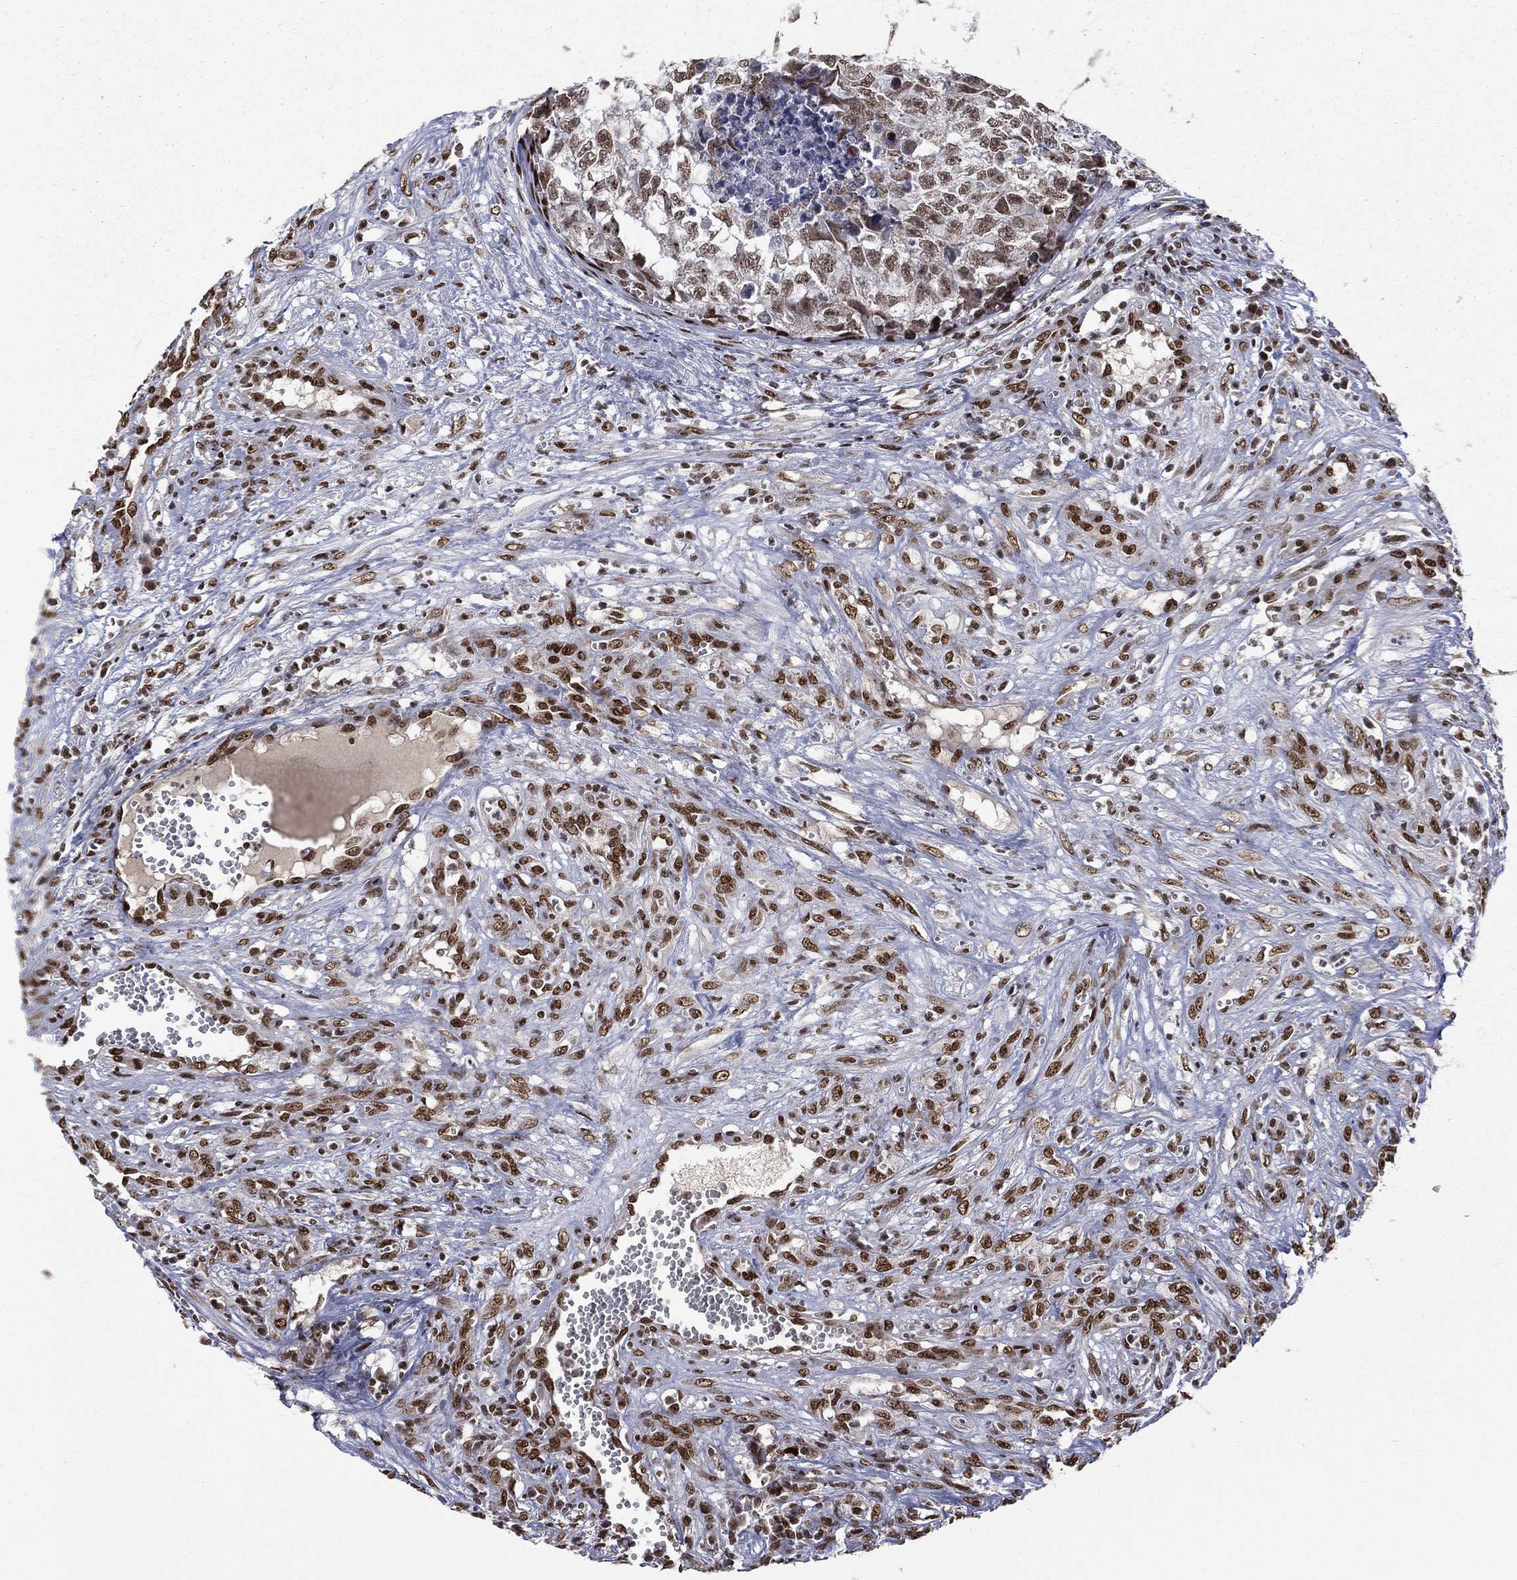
{"staining": {"intensity": "moderate", "quantity": ">75%", "location": "nuclear"}, "tissue": "testis cancer", "cell_type": "Tumor cells", "image_type": "cancer", "snomed": [{"axis": "morphology", "description": "Seminoma, NOS"}, {"axis": "morphology", "description": "Carcinoma, Embryonal, NOS"}, {"axis": "topography", "description": "Testis"}], "caption": "Immunohistochemical staining of human testis cancer (seminoma) exhibits medium levels of moderate nuclear staining in about >75% of tumor cells. Immunohistochemistry (ihc) stains the protein in brown and the nuclei are stained blue.", "gene": "C5orf24", "patient": {"sex": "male", "age": 22}}